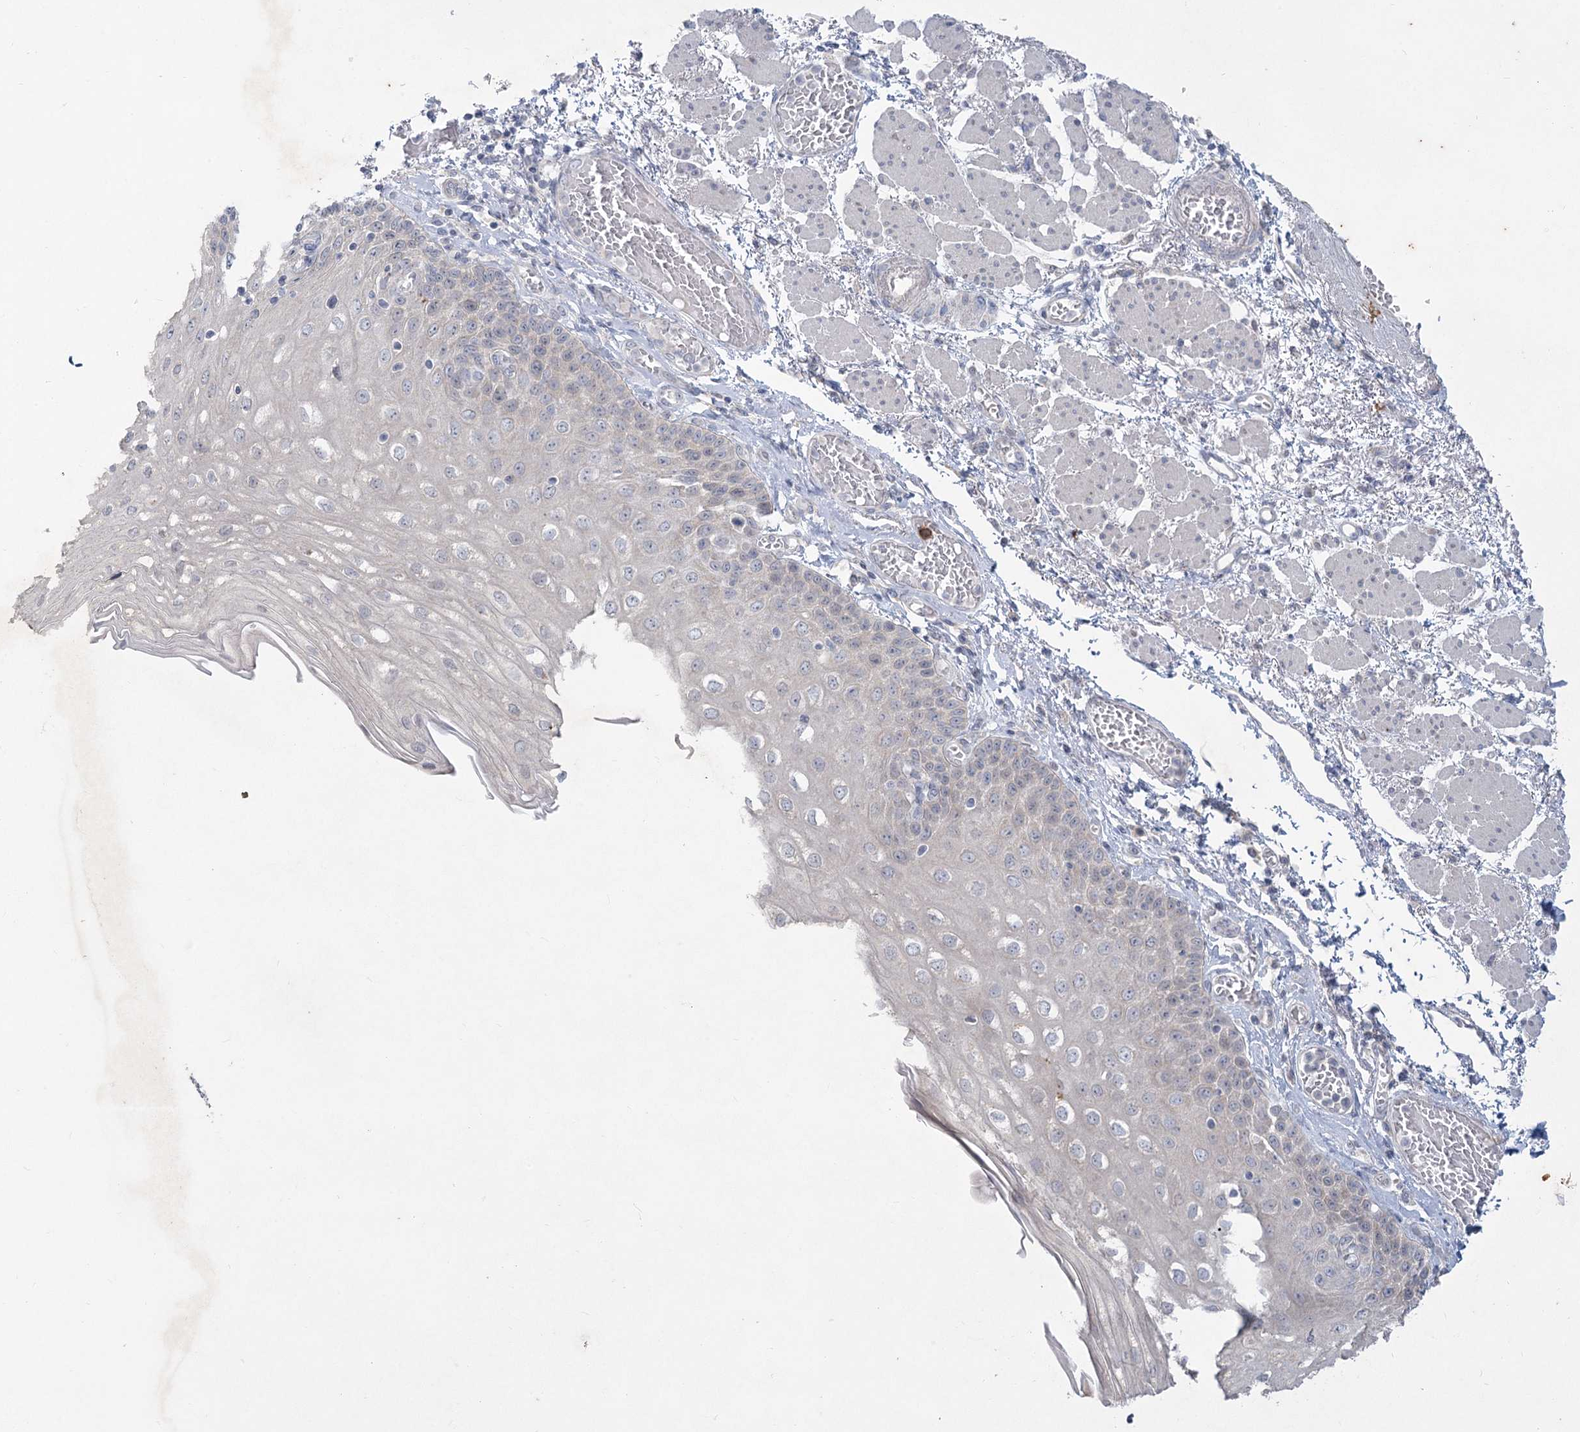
{"staining": {"intensity": "negative", "quantity": "none", "location": "none"}, "tissue": "esophagus", "cell_type": "Squamous epithelial cells", "image_type": "normal", "snomed": [{"axis": "morphology", "description": "Normal tissue, NOS"}, {"axis": "topography", "description": "Esophagus"}], "caption": "Protein analysis of benign esophagus shows no significant staining in squamous epithelial cells. (DAB (3,3'-diaminobenzidine) IHC, high magnification).", "gene": "PLA2G12A", "patient": {"sex": "male", "age": 81}}